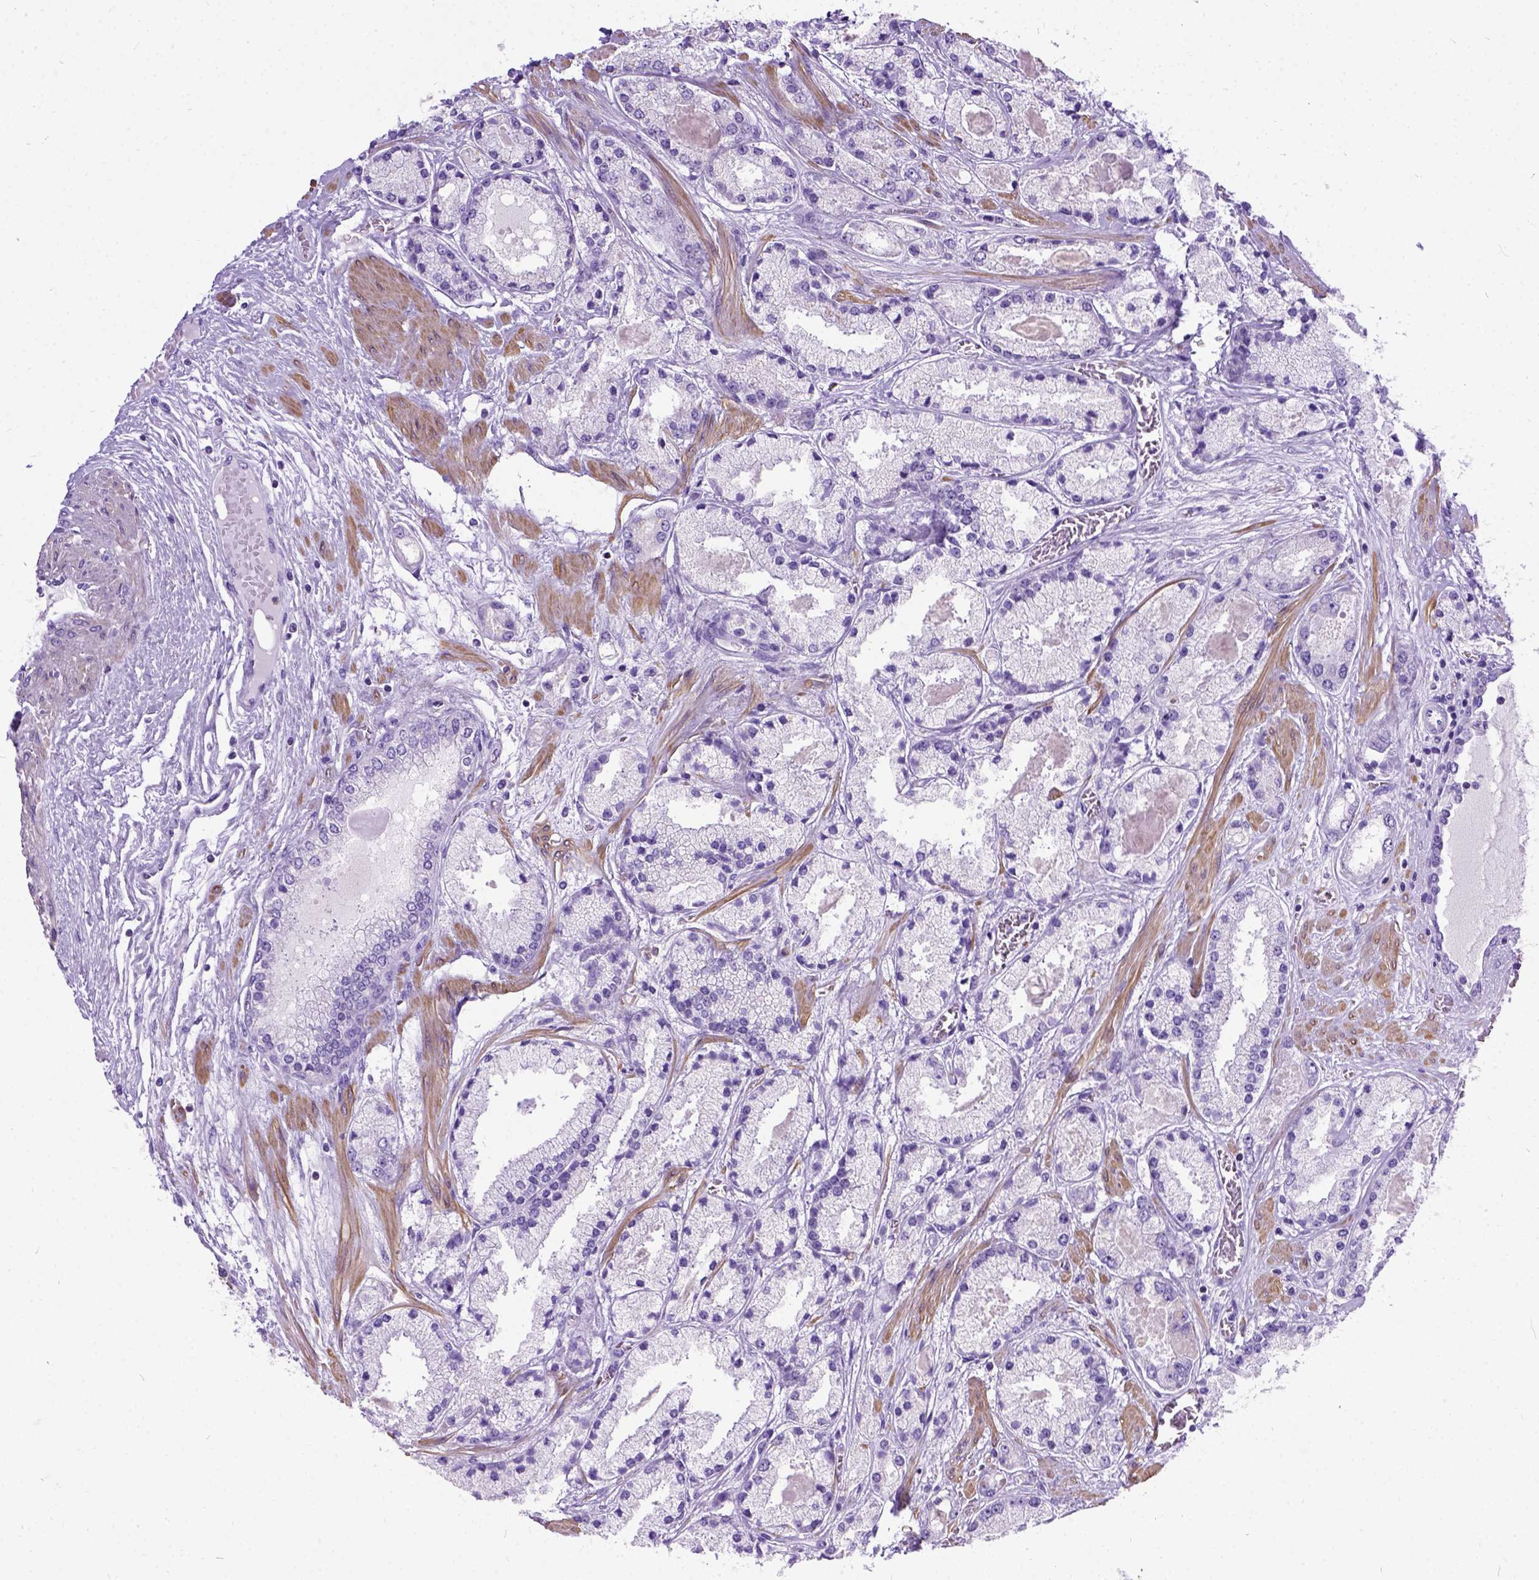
{"staining": {"intensity": "negative", "quantity": "none", "location": "none"}, "tissue": "prostate cancer", "cell_type": "Tumor cells", "image_type": "cancer", "snomed": [{"axis": "morphology", "description": "Adenocarcinoma, High grade"}, {"axis": "topography", "description": "Prostate"}], "caption": "The histopathology image displays no staining of tumor cells in prostate cancer.", "gene": "PRG2", "patient": {"sex": "male", "age": 67}}